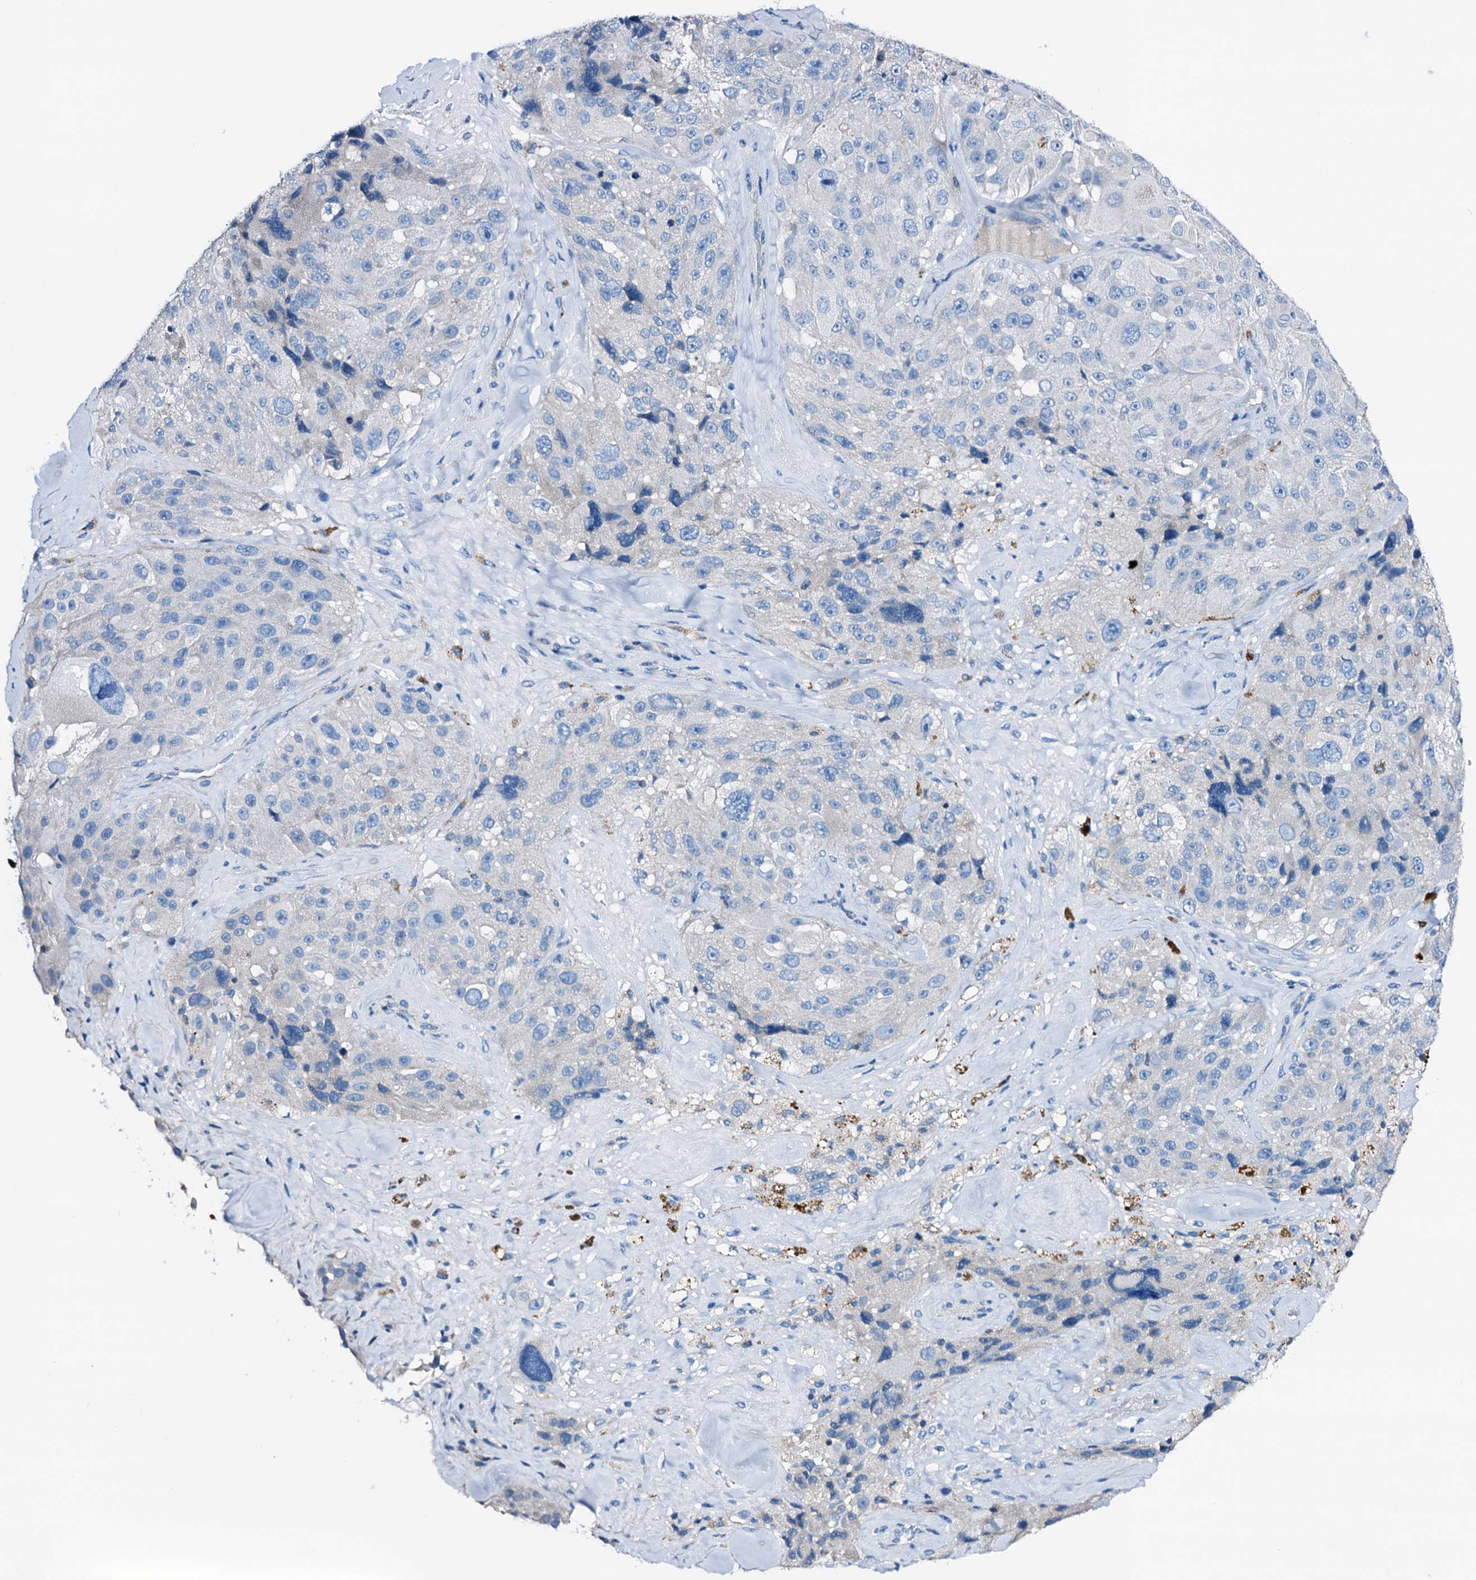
{"staining": {"intensity": "negative", "quantity": "none", "location": "none"}, "tissue": "melanoma", "cell_type": "Tumor cells", "image_type": "cancer", "snomed": [{"axis": "morphology", "description": "Malignant melanoma, Metastatic site"}, {"axis": "topography", "description": "Lymph node"}], "caption": "The photomicrograph exhibits no staining of tumor cells in melanoma.", "gene": "C1QTNF4", "patient": {"sex": "male", "age": 62}}